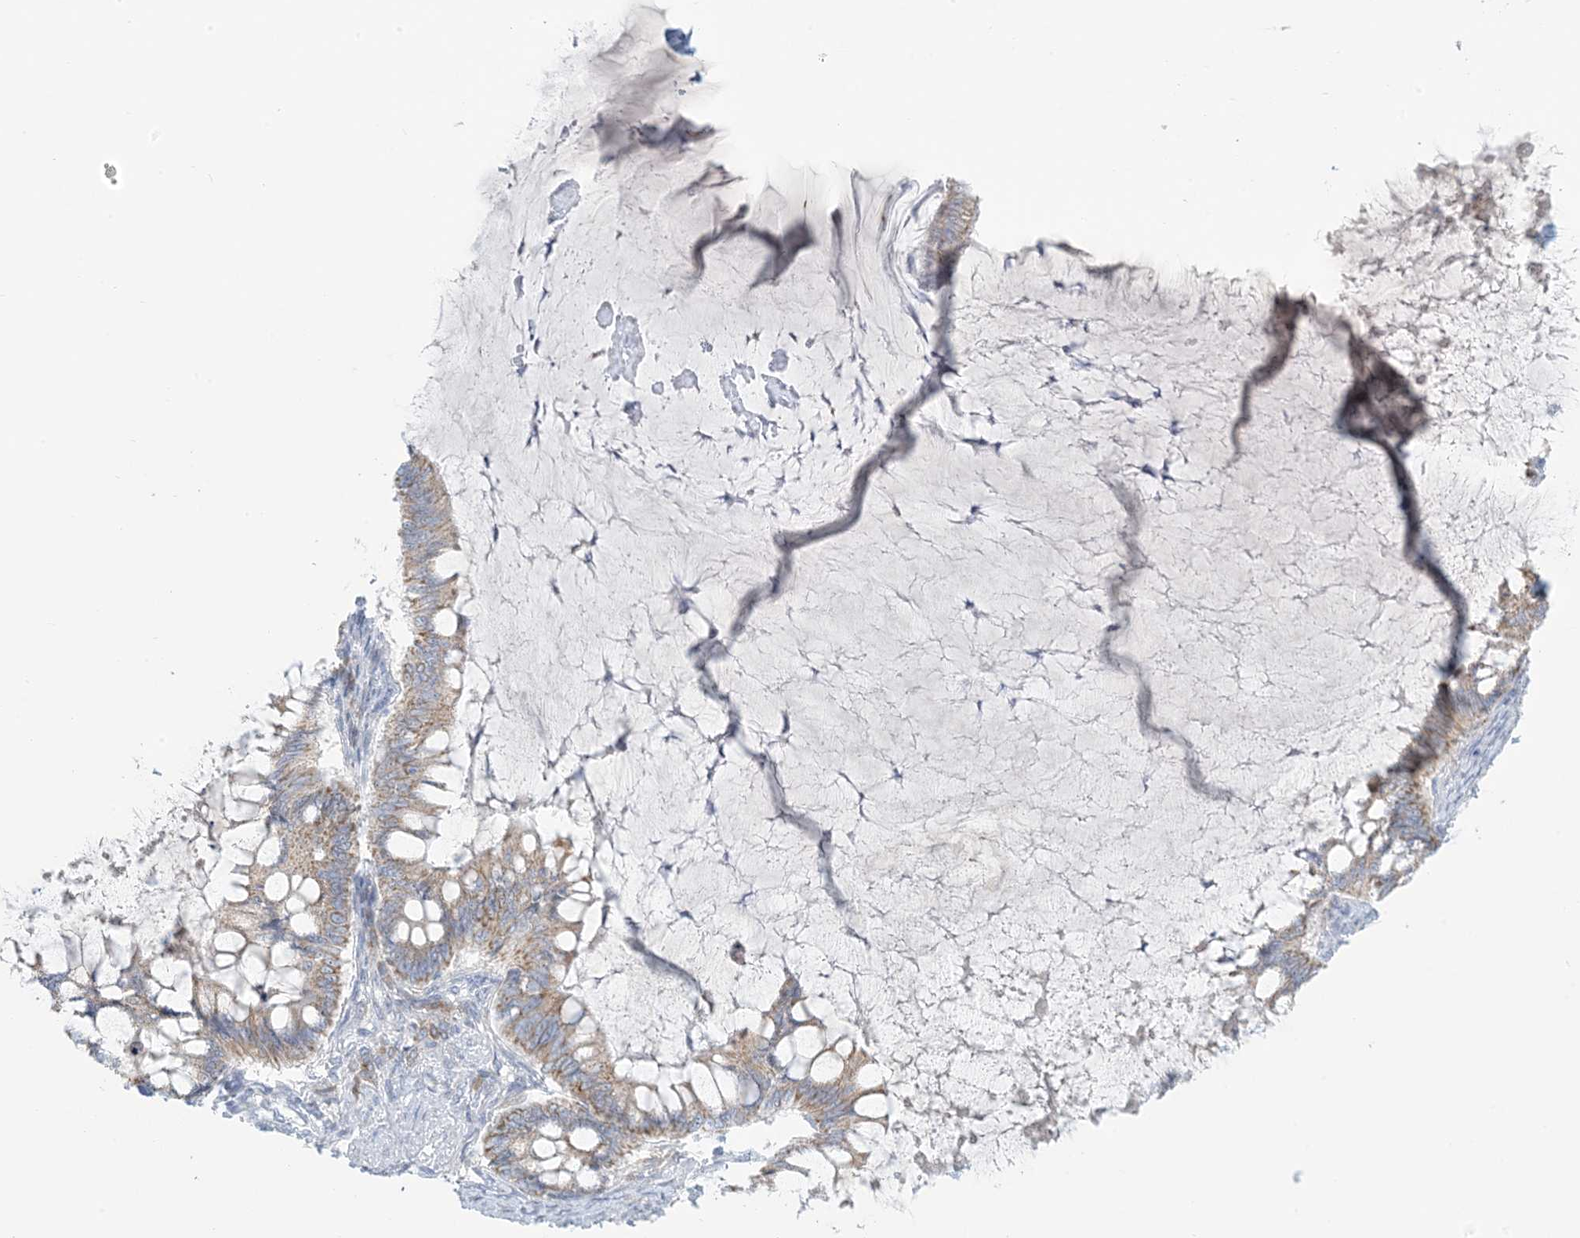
{"staining": {"intensity": "moderate", "quantity": ">75%", "location": "cytoplasmic/membranous"}, "tissue": "ovarian cancer", "cell_type": "Tumor cells", "image_type": "cancer", "snomed": [{"axis": "morphology", "description": "Cystadenocarcinoma, mucinous, NOS"}, {"axis": "topography", "description": "Ovary"}], "caption": "This is an image of immunohistochemistry (IHC) staining of ovarian cancer, which shows moderate staining in the cytoplasmic/membranous of tumor cells.", "gene": "ZDHHC4", "patient": {"sex": "female", "age": 61}}